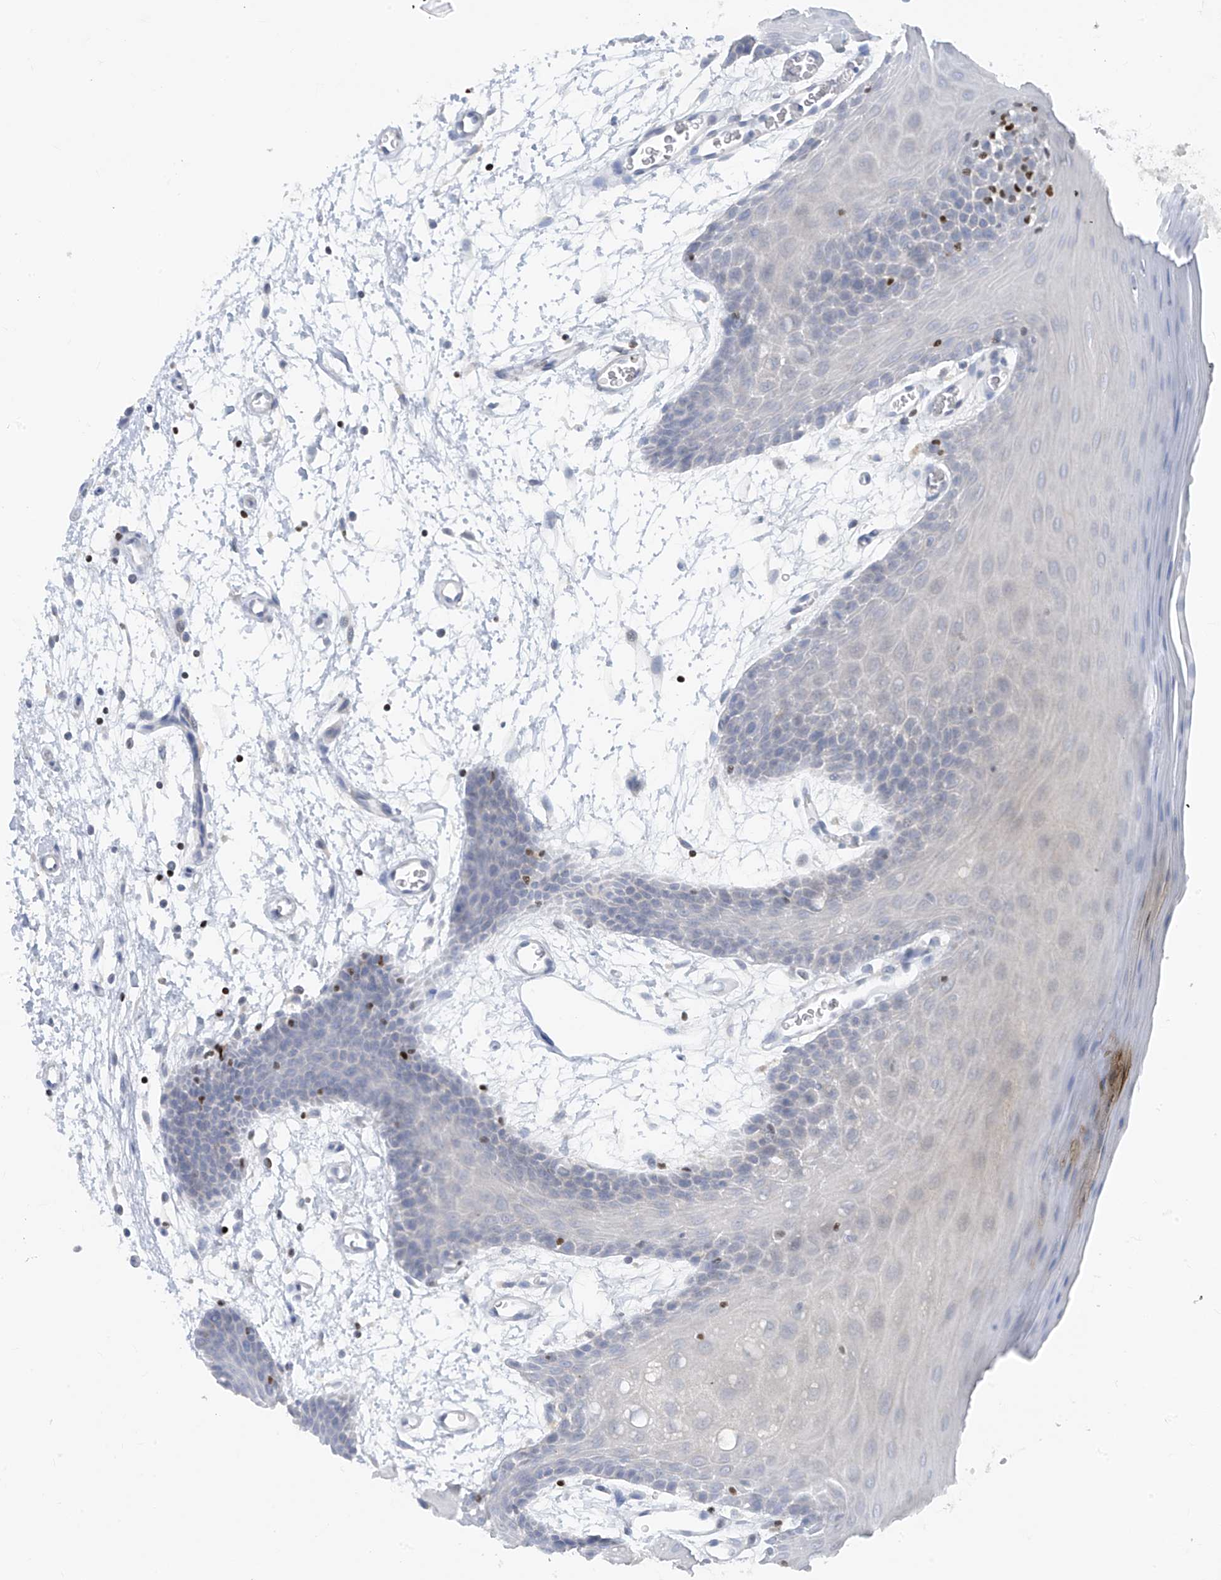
{"staining": {"intensity": "negative", "quantity": "none", "location": "none"}, "tissue": "oral mucosa", "cell_type": "Squamous epithelial cells", "image_type": "normal", "snomed": [{"axis": "morphology", "description": "Normal tissue, NOS"}, {"axis": "topography", "description": "Skeletal muscle"}, {"axis": "topography", "description": "Oral tissue"}, {"axis": "topography", "description": "Salivary gland"}, {"axis": "topography", "description": "Peripheral nerve tissue"}], "caption": "Immunohistochemistry (IHC) micrograph of normal oral mucosa: oral mucosa stained with DAB (3,3'-diaminobenzidine) demonstrates no significant protein staining in squamous epithelial cells.", "gene": "TBX21", "patient": {"sex": "male", "age": 54}}